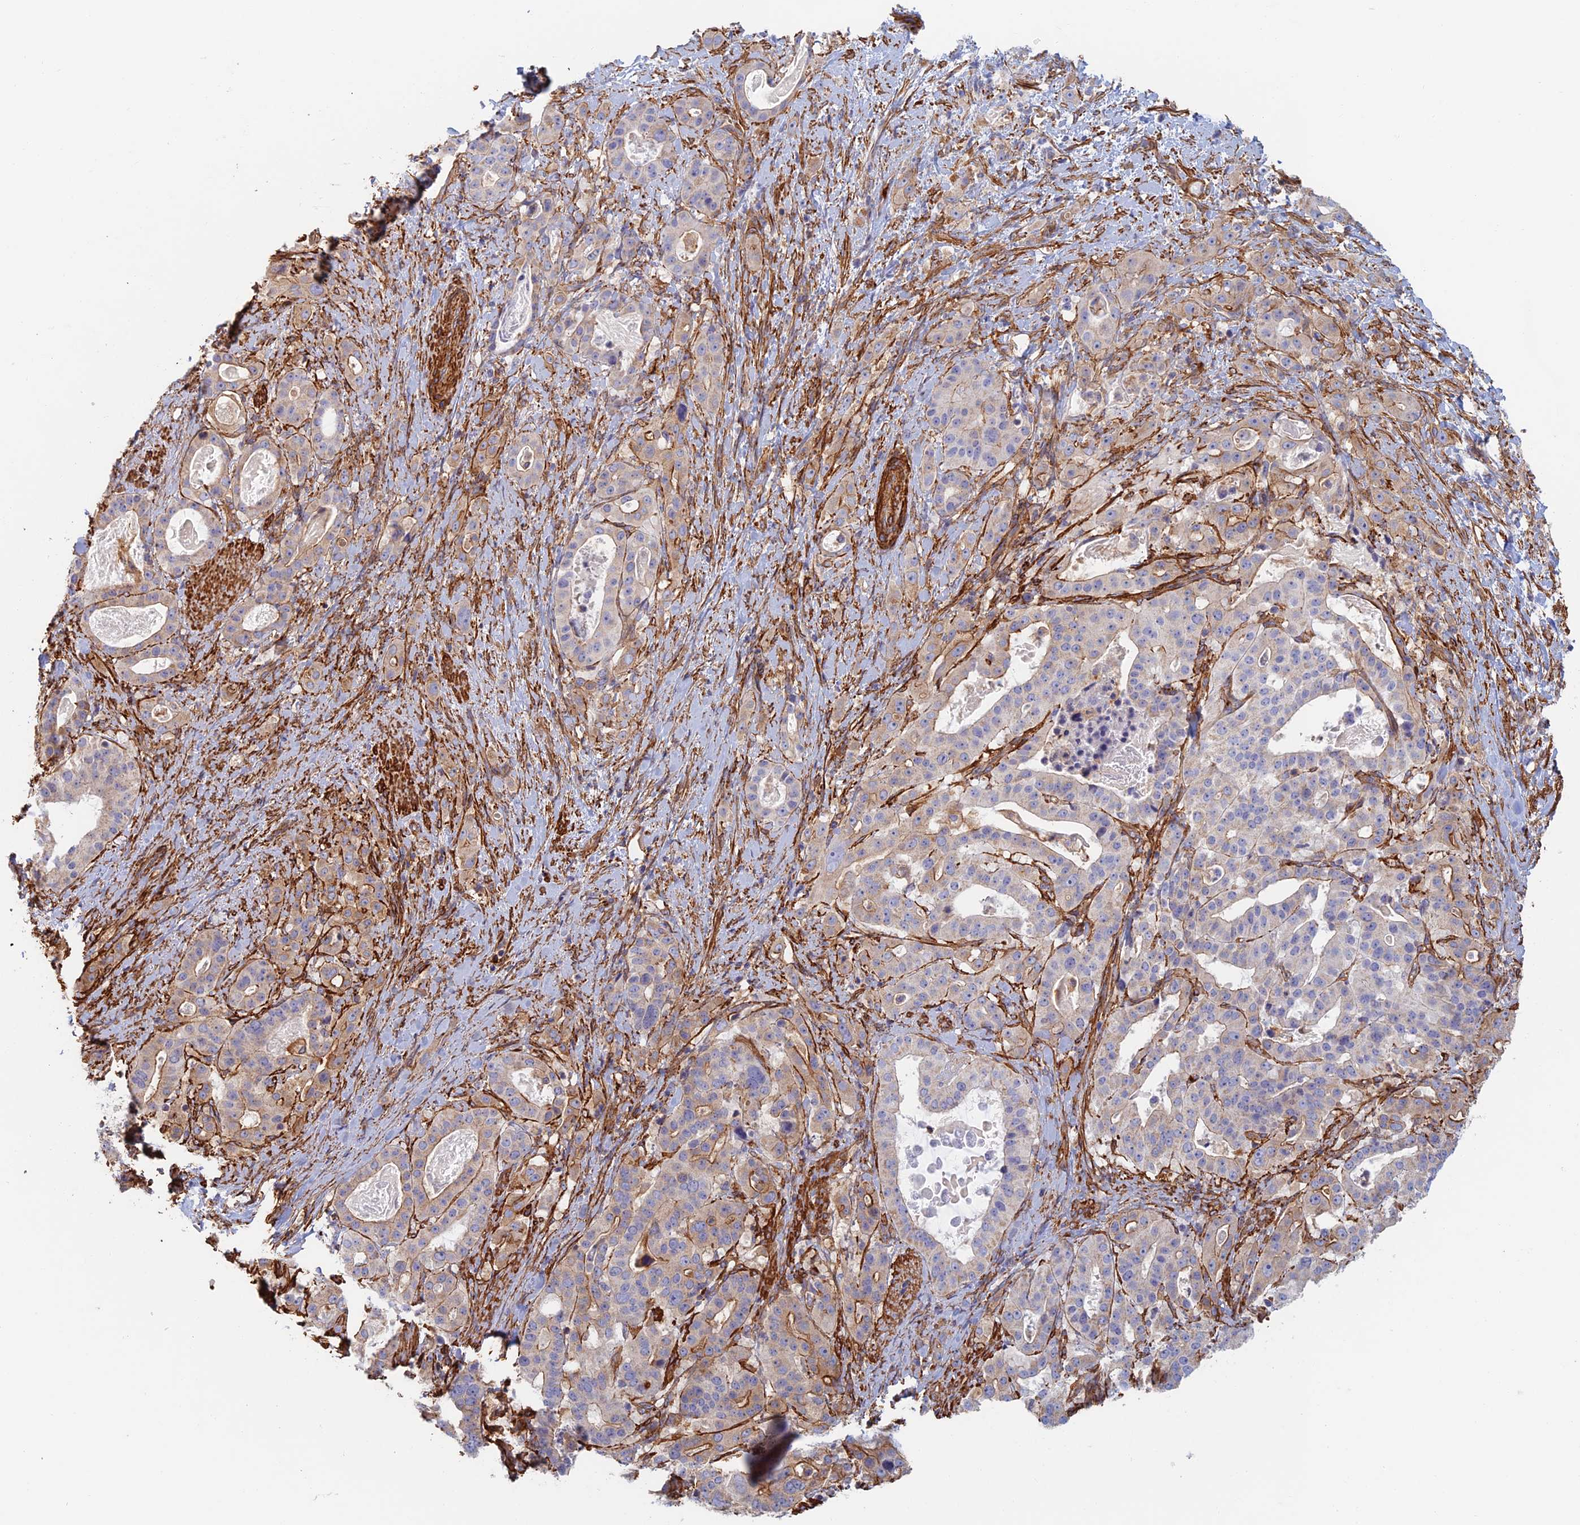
{"staining": {"intensity": "moderate", "quantity": "<25%", "location": "cytoplasmic/membranous"}, "tissue": "stomach cancer", "cell_type": "Tumor cells", "image_type": "cancer", "snomed": [{"axis": "morphology", "description": "Adenocarcinoma, NOS"}, {"axis": "topography", "description": "Stomach"}], "caption": "Moderate cytoplasmic/membranous protein expression is appreciated in approximately <25% of tumor cells in adenocarcinoma (stomach). (brown staining indicates protein expression, while blue staining denotes nuclei).", "gene": "PAK4", "patient": {"sex": "male", "age": 48}}